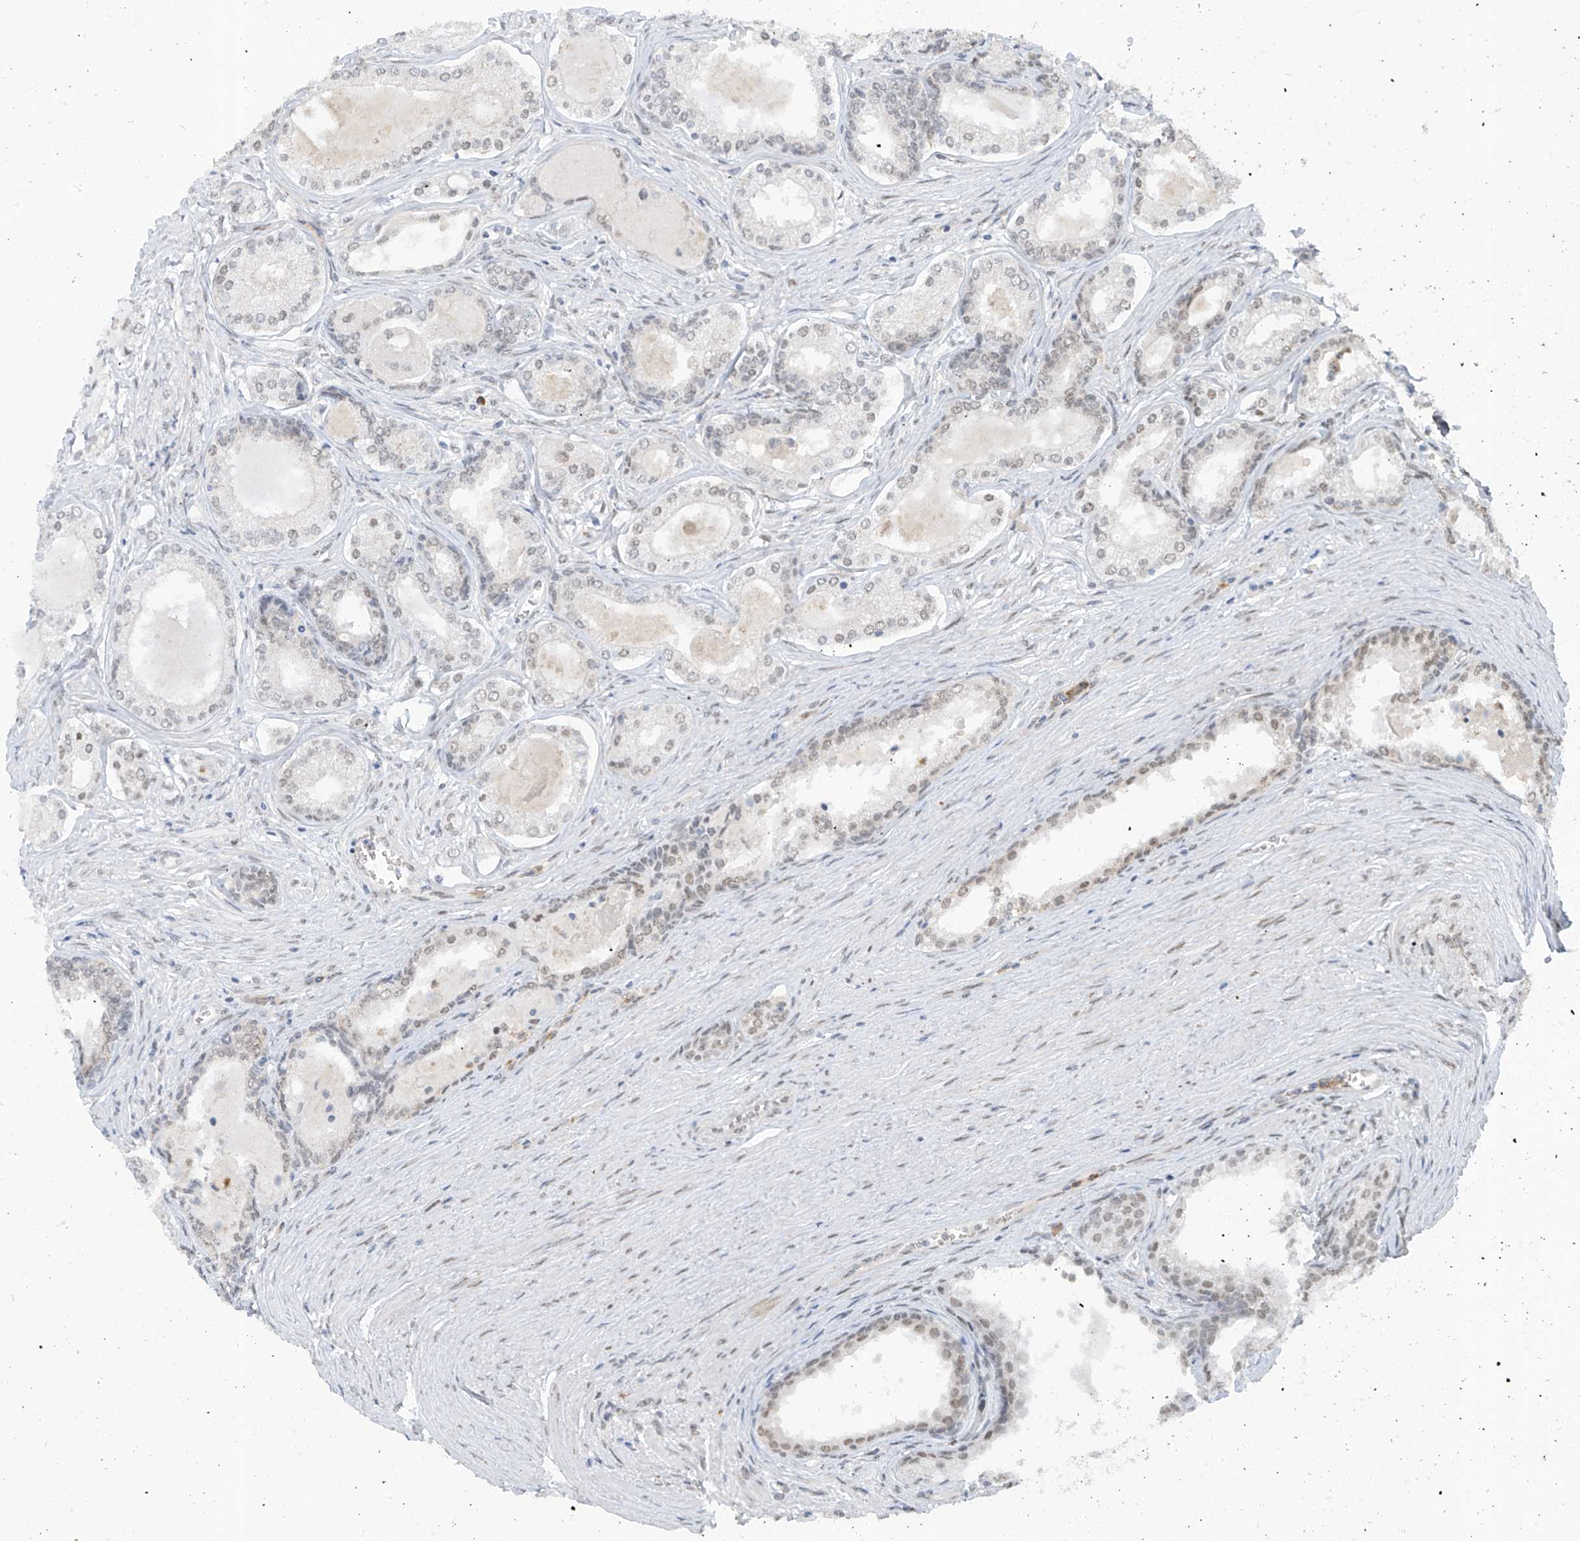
{"staining": {"intensity": "moderate", "quantity": "<25%", "location": "nuclear"}, "tissue": "prostate cancer", "cell_type": "Tumor cells", "image_type": "cancer", "snomed": [{"axis": "morphology", "description": "Adenocarcinoma, High grade"}, {"axis": "topography", "description": "Prostate"}], "caption": "About <25% of tumor cells in human adenocarcinoma (high-grade) (prostate) demonstrate moderate nuclear protein expression as visualized by brown immunohistochemical staining.", "gene": "MCM9", "patient": {"sex": "male", "age": 68}}